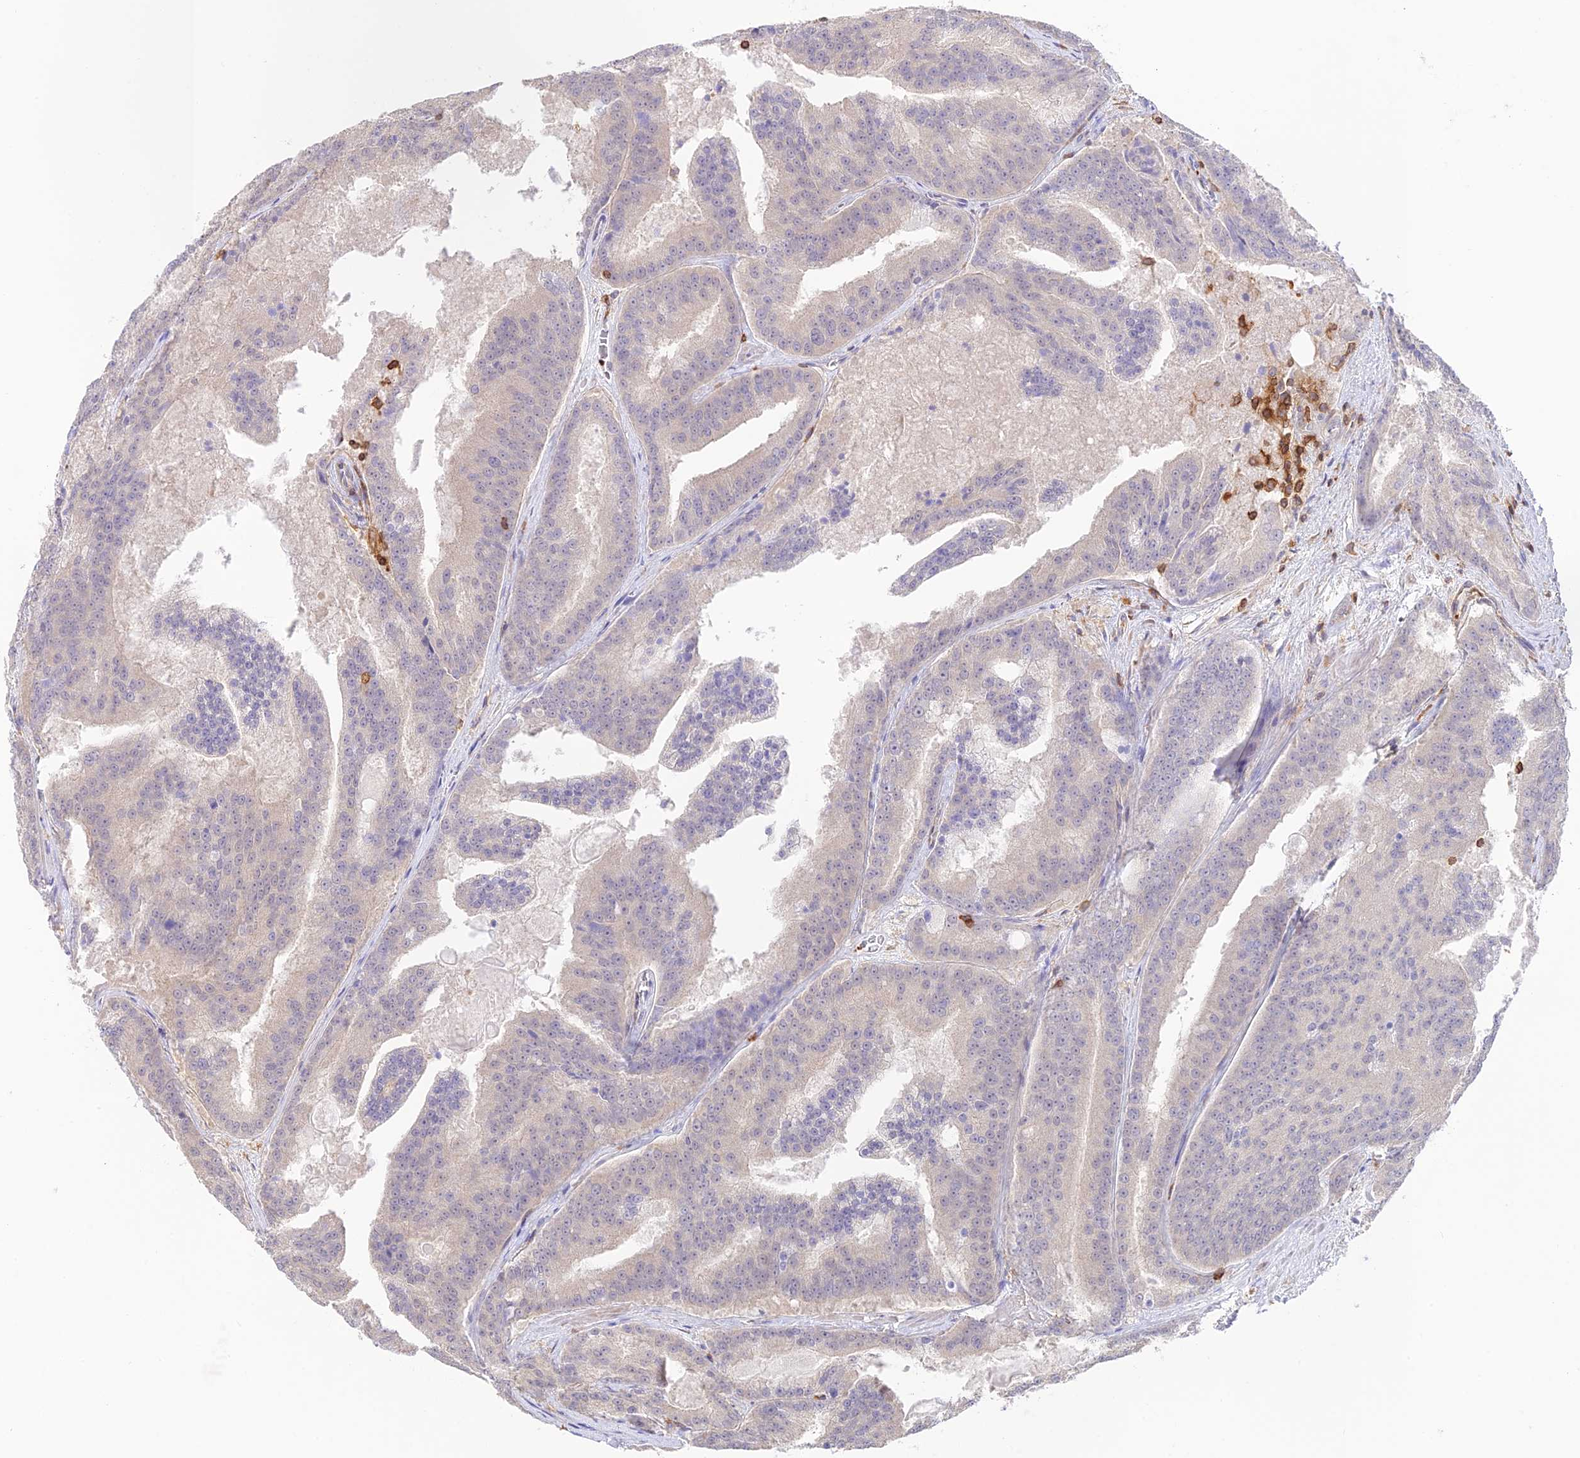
{"staining": {"intensity": "negative", "quantity": "none", "location": "none"}, "tissue": "prostate cancer", "cell_type": "Tumor cells", "image_type": "cancer", "snomed": [{"axis": "morphology", "description": "Adenocarcinoma, High grade"}, {"axis": "topography", "description": "Prostate"}], "caption": "A histopathology image of human adenocarcinoma (high-grade) (prostate) is negative for staining in tumor cells. Nuclei are stained in blue.", "gene": "DENND1C", "patient": {"sex": "male", "age": 61}}